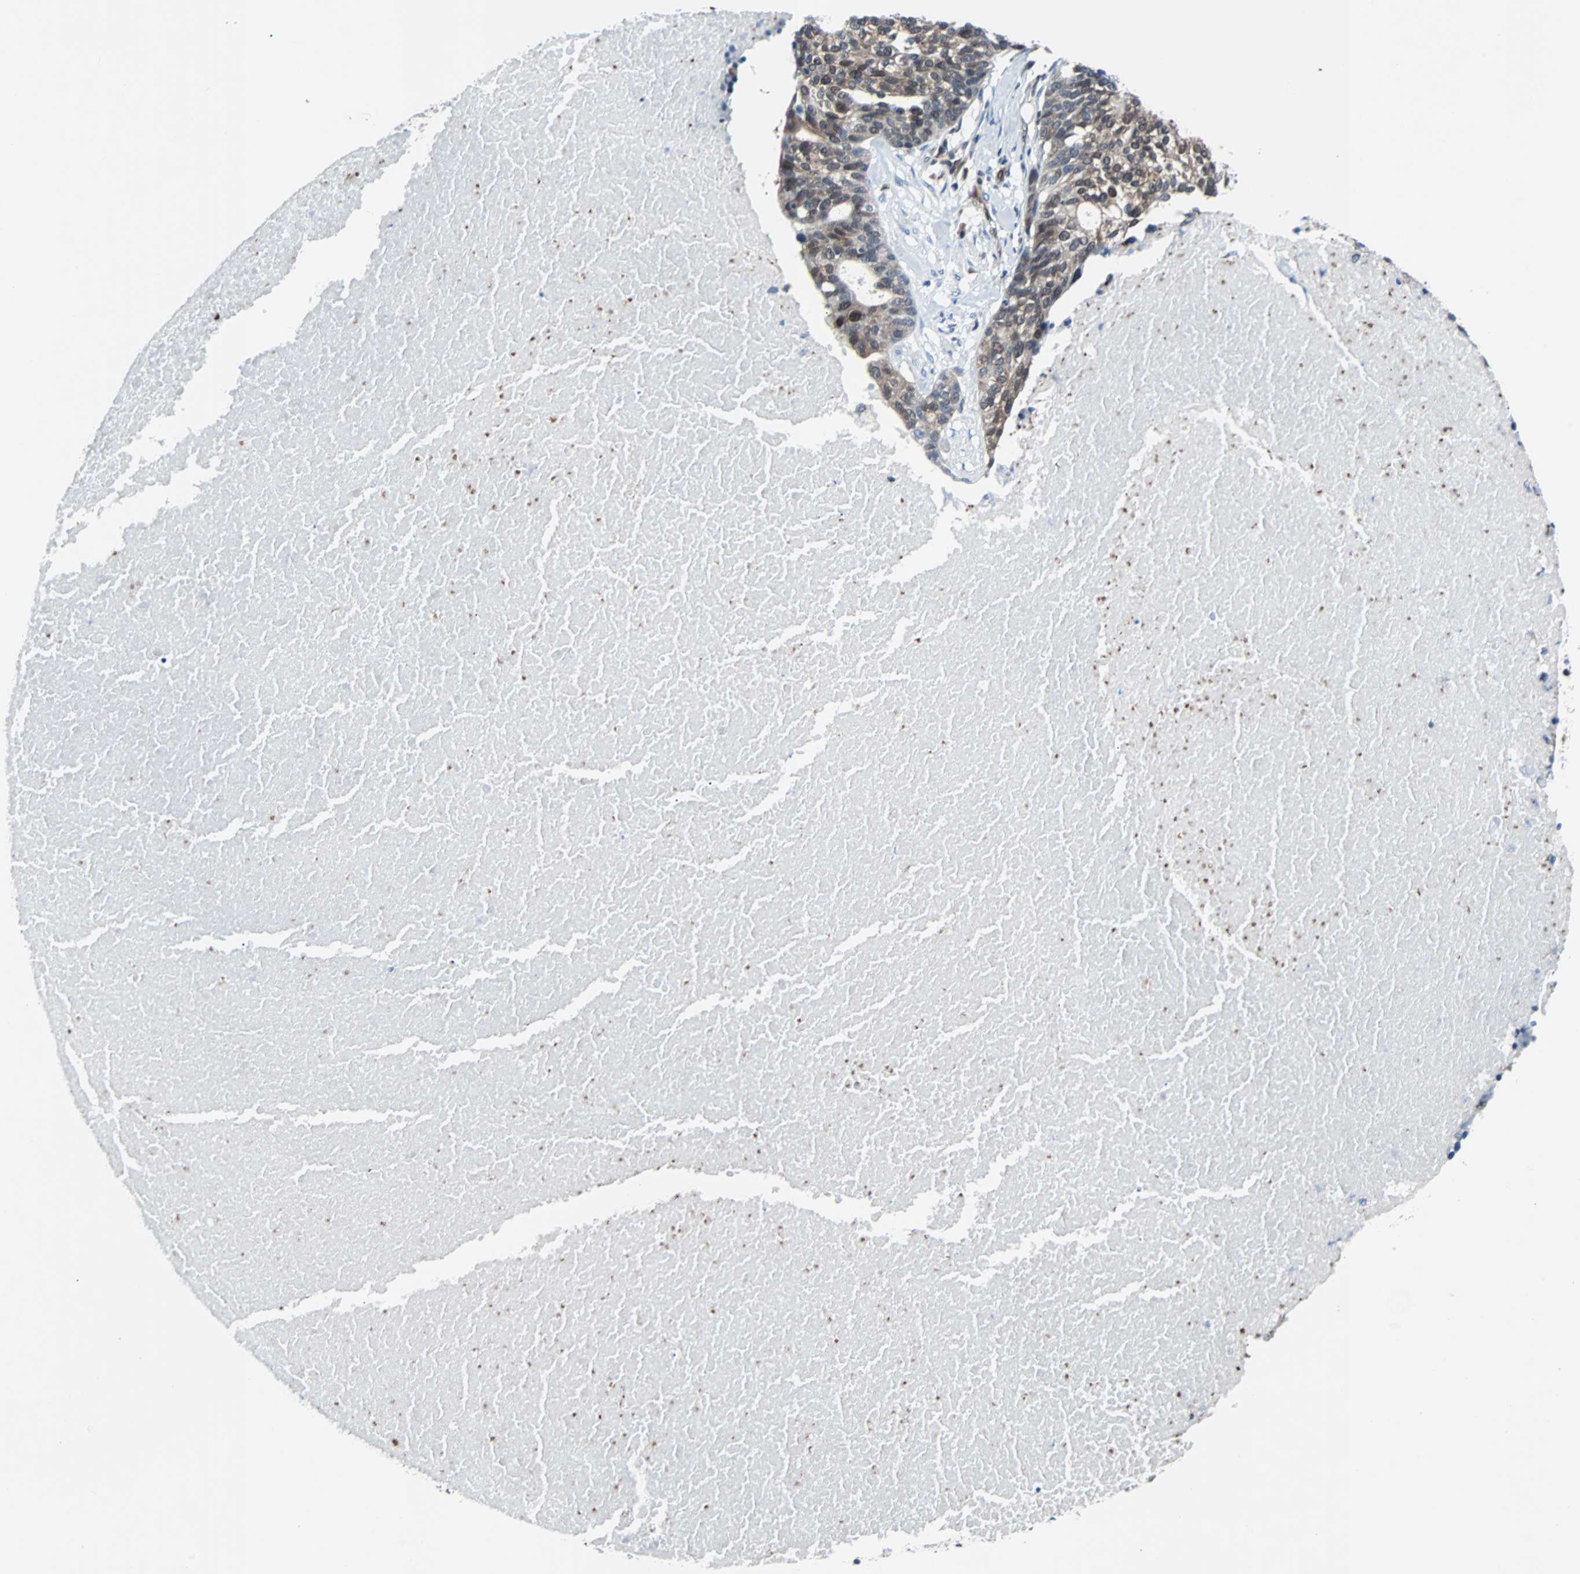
{"staining": {"intensity": "moderate", "quantity": "<25%", "location": "cytoplasmic/membranous,nuclear"}, "tissue": "ovarian cancer", "cell_type": "Tumor cells", "image_type": "cancer", "snomed": [{"axis": "morphology", "description": "Cystadenocarcinoma, serous, NOS"}, {"axis": "topography", "description": "Ovary"}], "caption": "High-magnification brightfield microscopy of serous cystadenocarcinoma (ovarian) stained with DAB (3,3'-diaminobenzidine) (brown) and counterstained with hematoxylin (blue). tumor cells exhibit moderate cytoplasmic/membranous and nuclear staining is present in about<25% of cells.", "gene": "MAP2K6", "patient": {"sex": "female", "age": 59}}